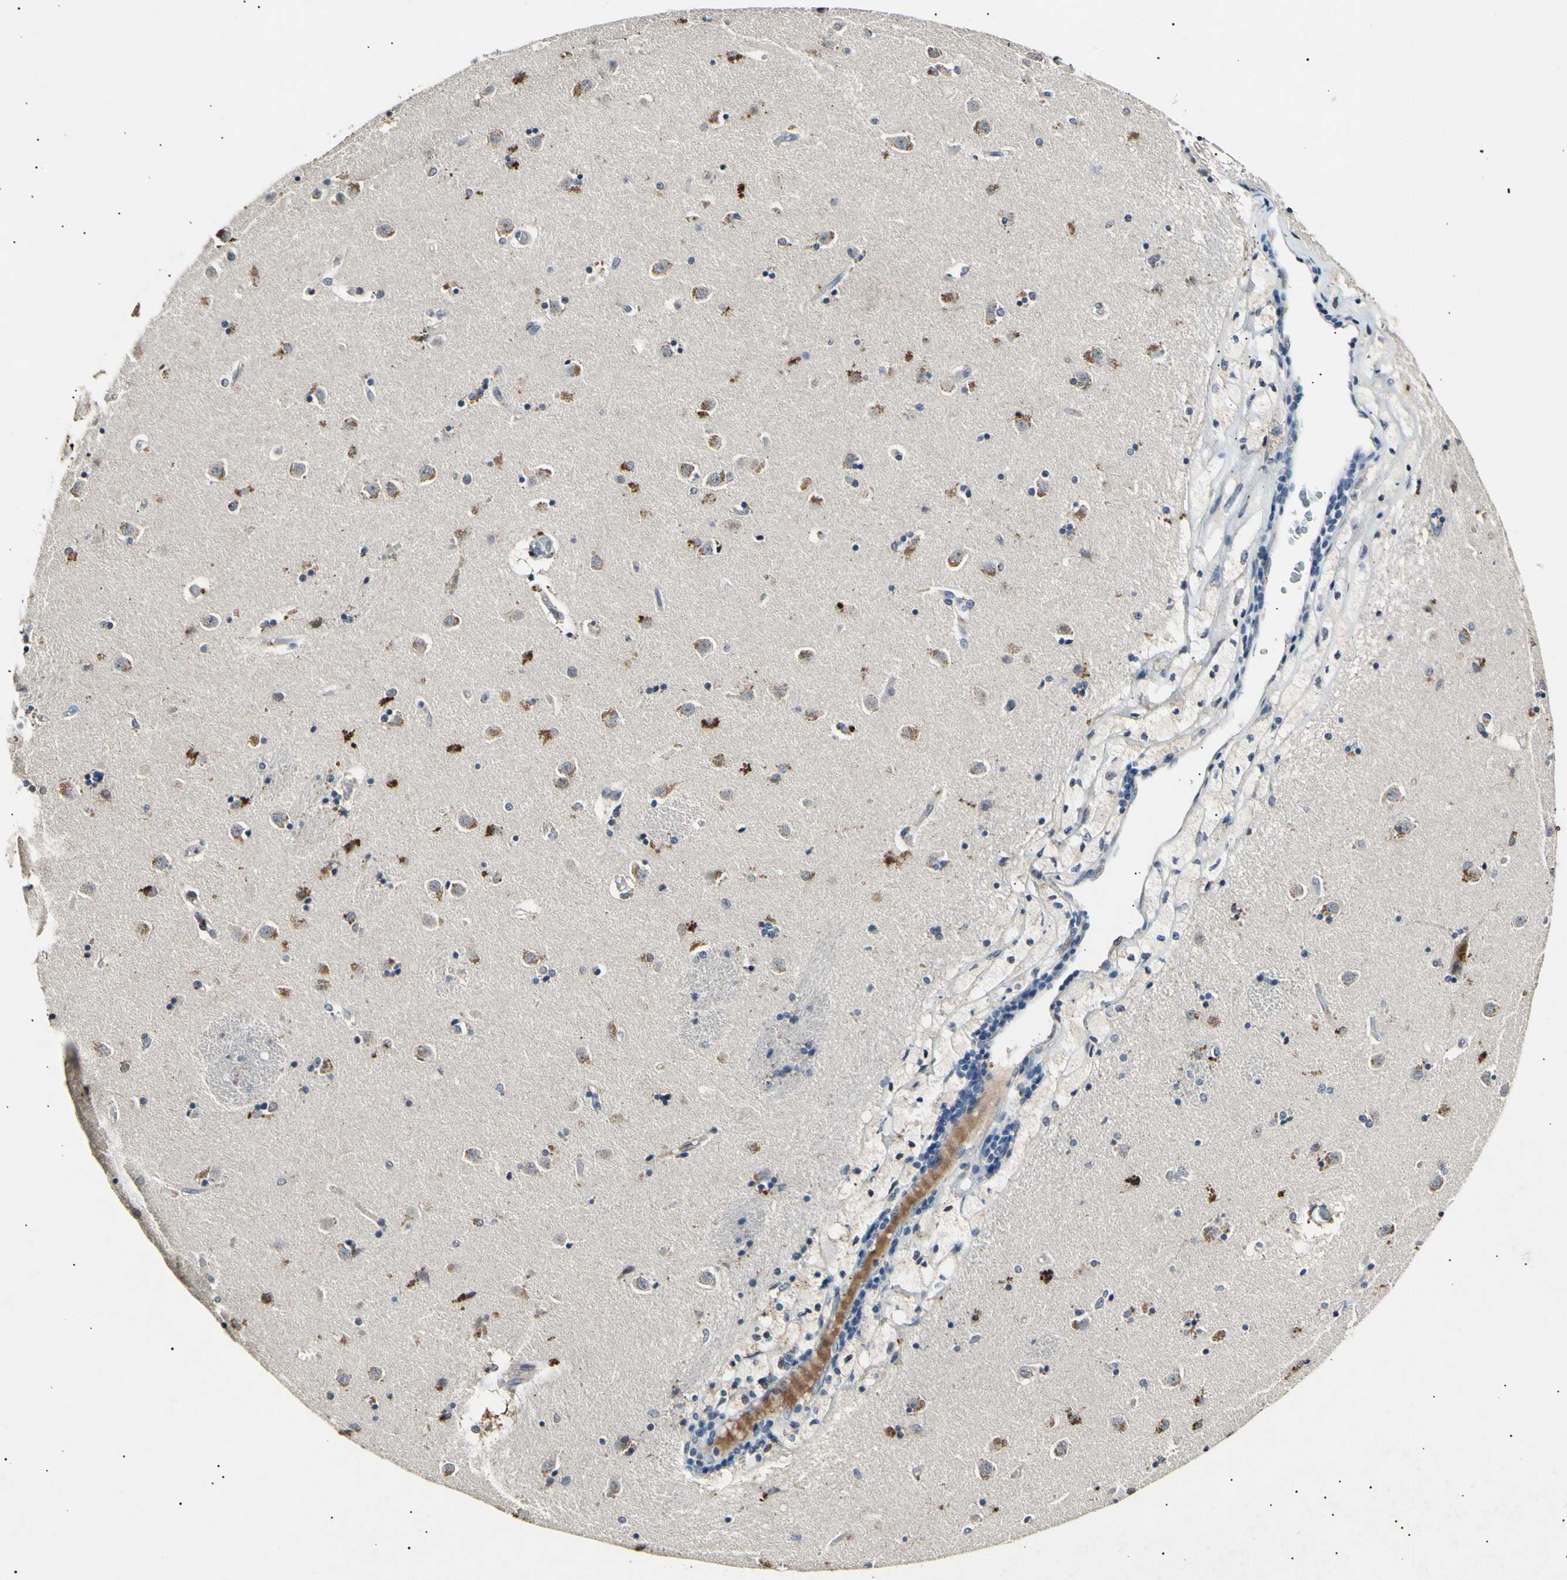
{"staining": {"intensity": "negative", "quantity": "none", "location": "none"}, "tissue": "caudate", "cell_type": "Glial cells", "image_type": "normal", "snomed": [{"axis": "morphology", "description": "Normal tissue, NOS"}, {"axis": "topography", "description": "Lateral ventricle wall"}], "caption": "Glial cells are negative for brown protein staining in unremarkable caudate. (Brightfield microscopy of DAB immunohistochemistry at high magnification).", "gene": "ADCY3", "patient": {"sex": "female", "age": 54}}